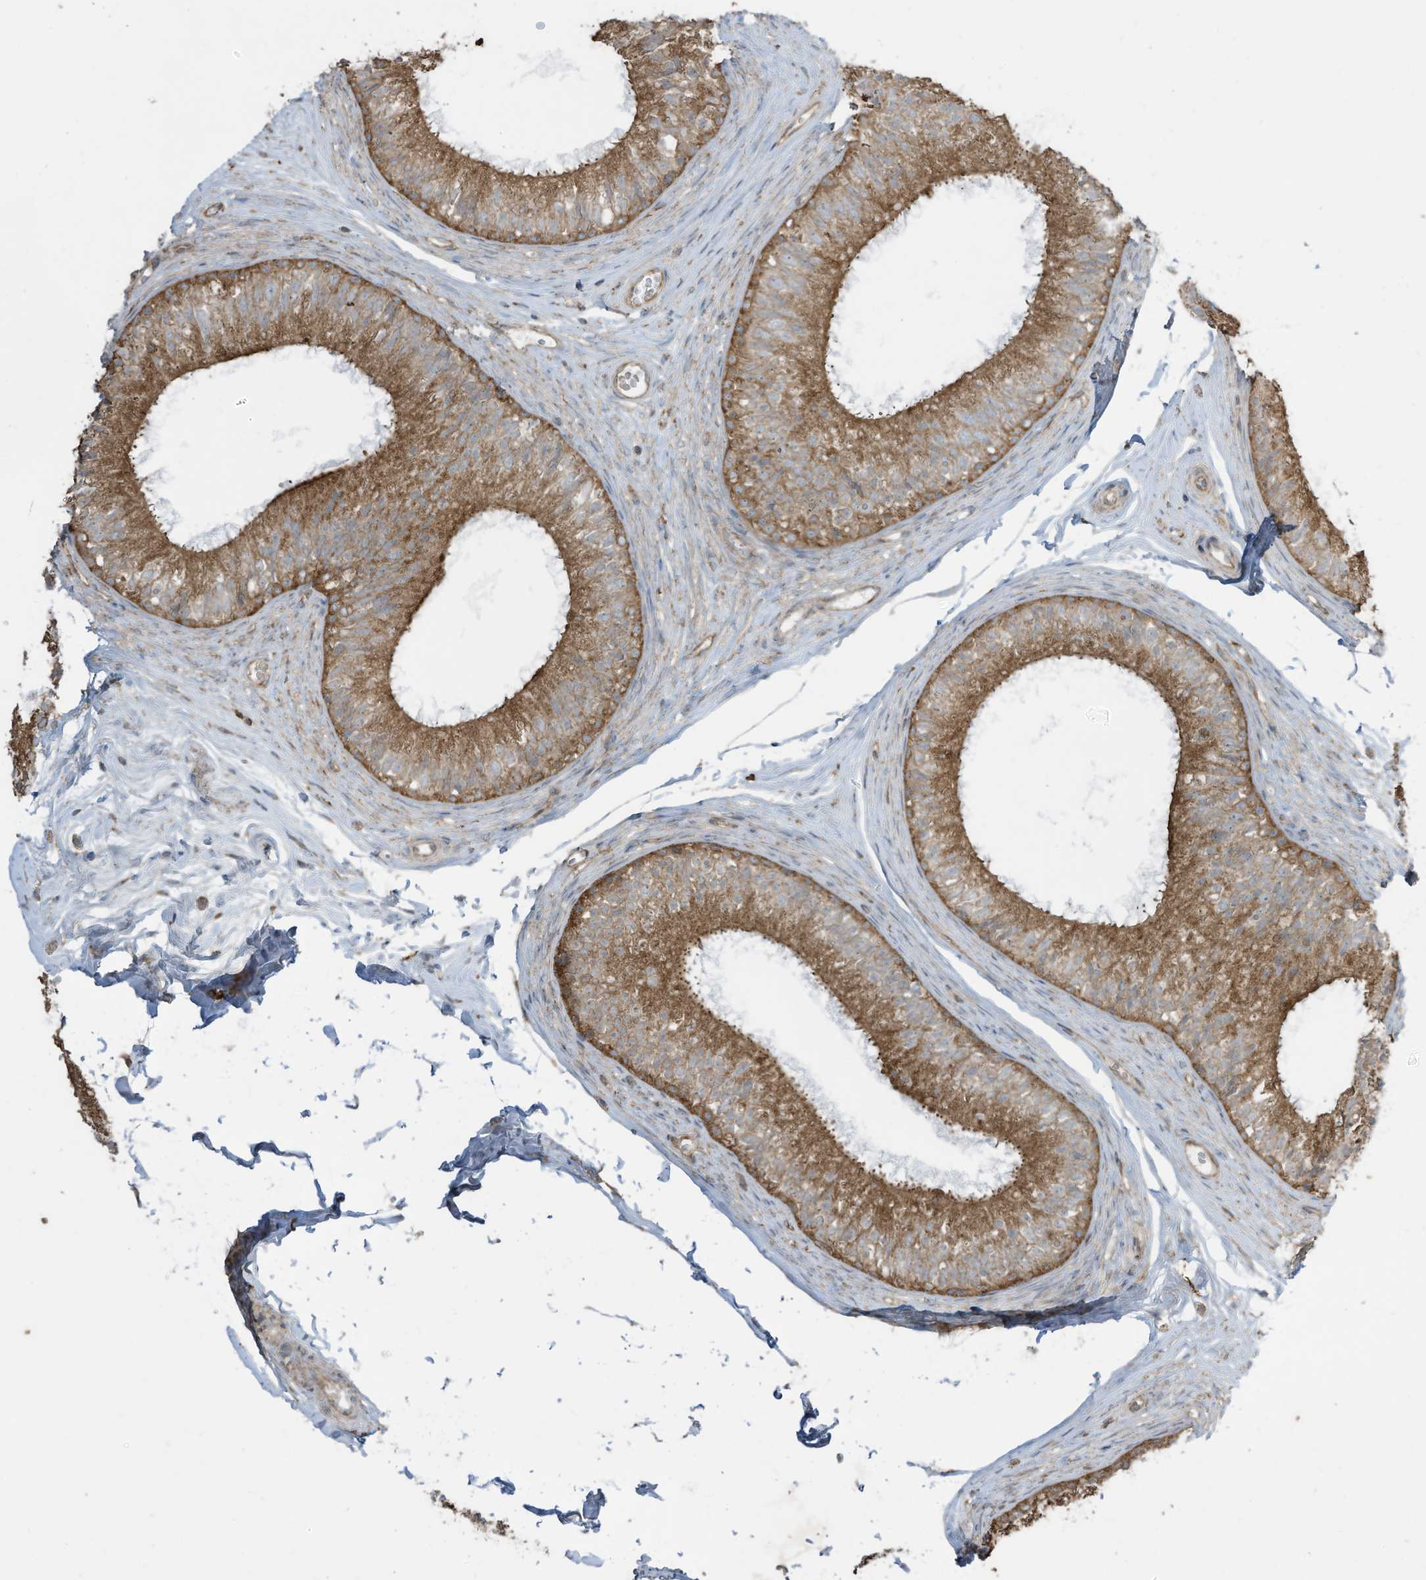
{"staining": {"intensity": "moderate", "quantity": ">75%", "location": "cytoplasmic/membranous"}, "tissue": "epididymis", "cell_type": "Glandular cells", "image_type": "normal", "snomed": [{"axis": "morphology", "description": "Normal tissue, NOS"}, {"axis": "morphology", "description": "Seminoma in situ"}, {"axis": "topography", "description": "Testis"}, {"axis": "topography", "description": "Epididymis"}], "caption": "About >75% of glandular cells in normal epididymis exhibit moderate cytoplasmic/membranous protein expression as visualized by brown immunohistochemical staining.", "gene": "CGAS", "patient": {"sex": "male", "age": 28}}